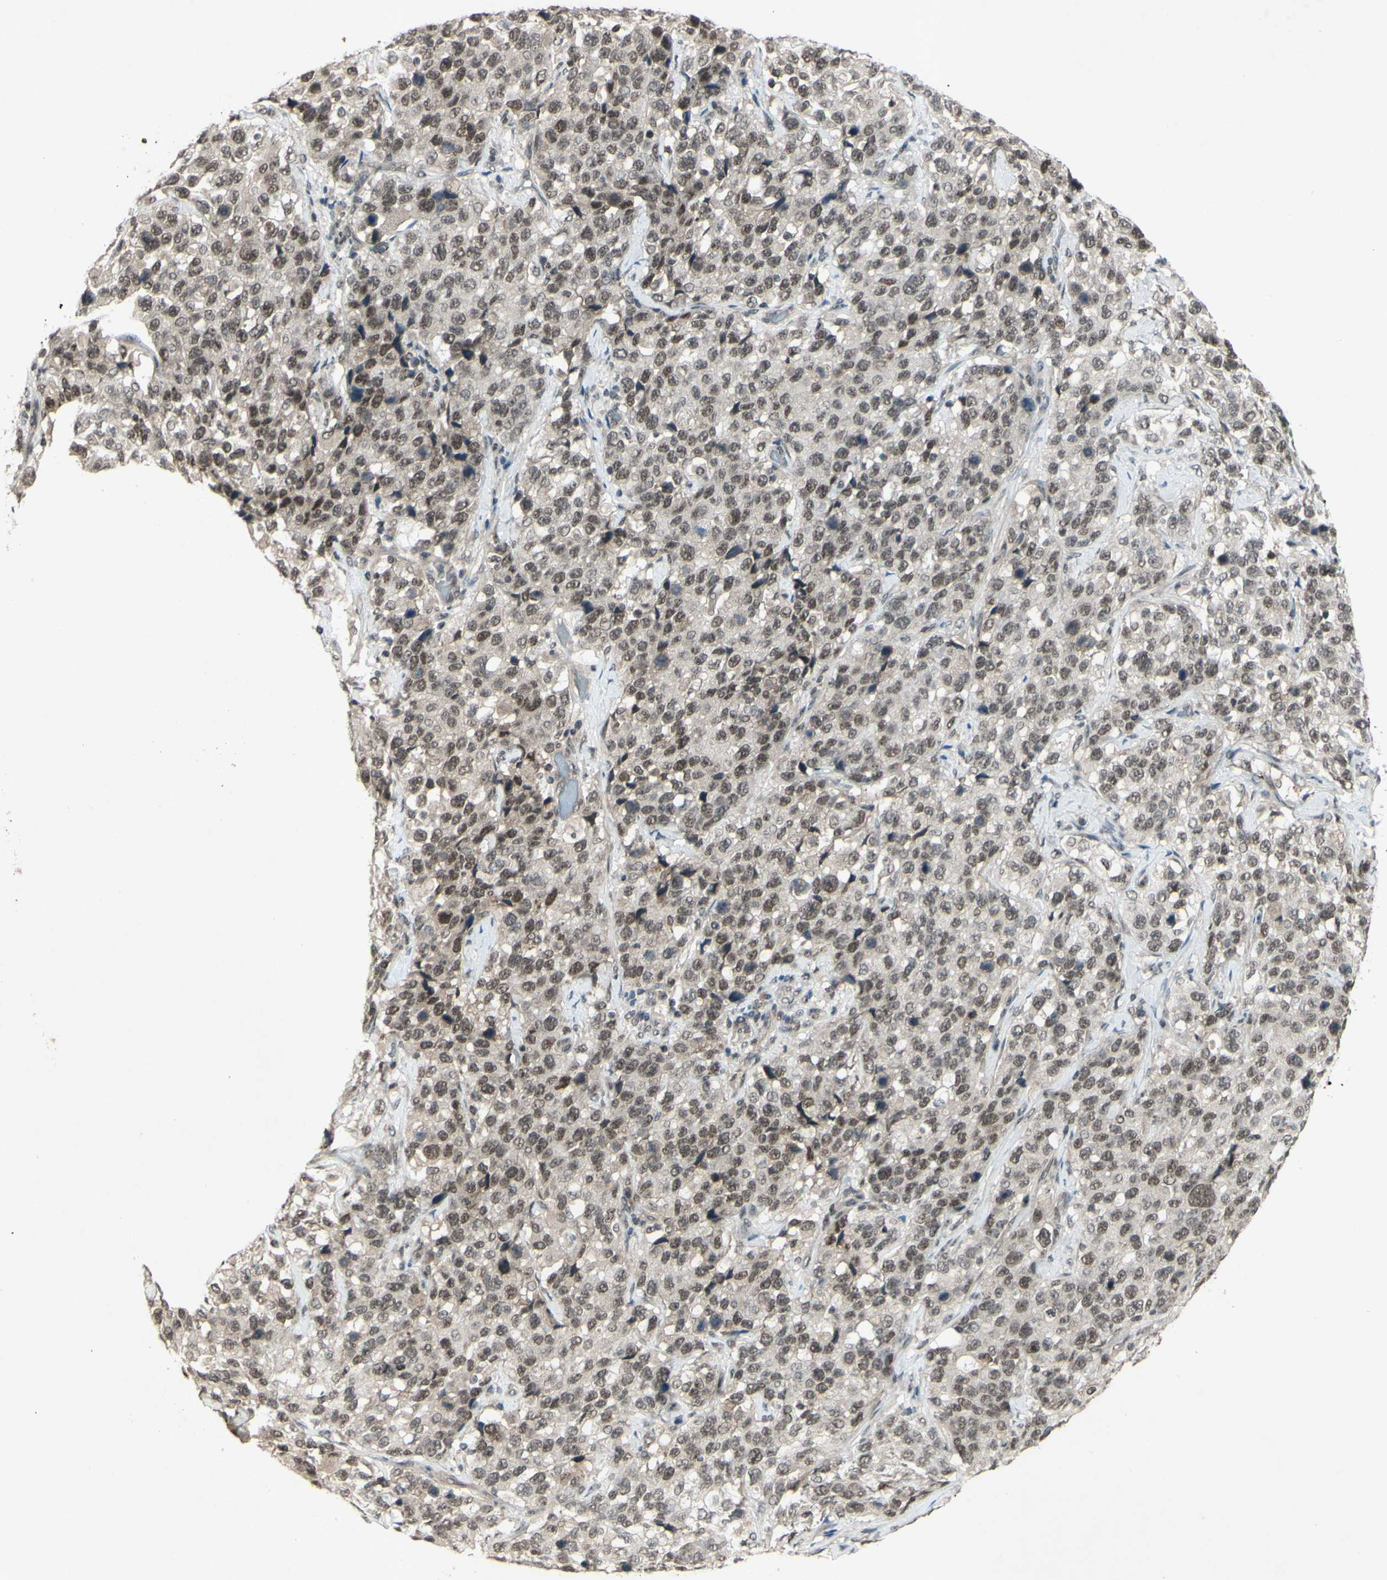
{"staining": {"intensity": "weak", "quantity": ">75%", "location": "nuclear"}, "tissue": "stomach cancer", "cell_type": "Tumor cells", "image_type": "cancer", "snomed": [{"axis": "morphology", "description": "Normal tissue, NOS"}, {"axis": "morphology", "description": "Adenocarcinoma, NOS"}, {"axis": "topography", "description": "Stomach"}], "caption": "Adenocarcinoma (stomach) stained with a brown dye reveals weak nuclear positive expression in about >75% of tumor cells.", "gene": "SNW1", "patient": {"sex": "male", "age": 48}}